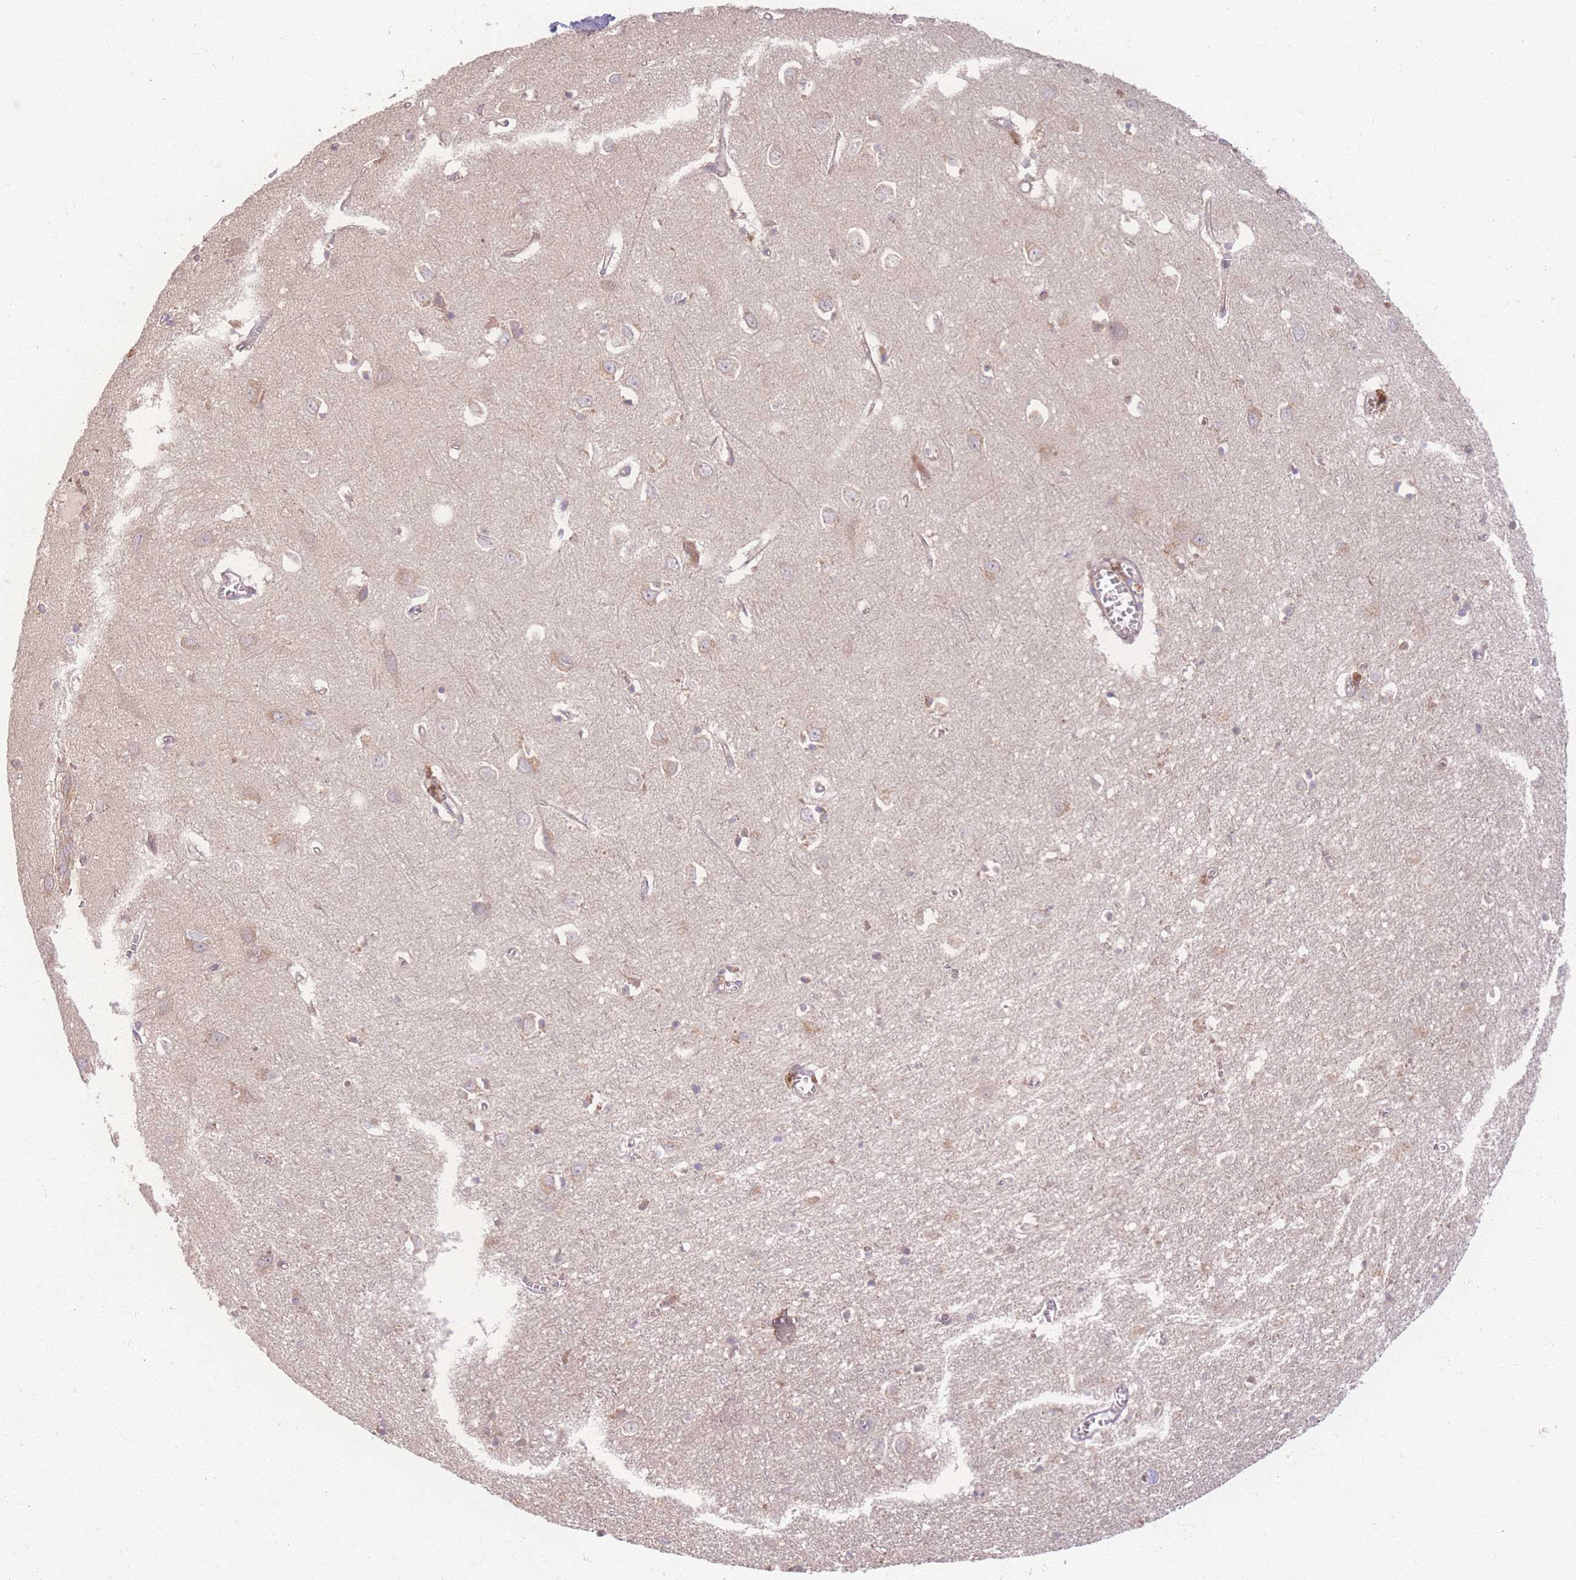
{"staining": {"intensity": "weak", "quantity": "25%-75%", "location": "cytoplasmic/membranous"}, "tissue": "cerebral cortex", "cell_type": "Endothelial cells", "image_type": "normal", "snomed": [{"axis": "morphology", "description": "Normal tissue, NOS"}, {"axis": "topography", "description": "Cerebral cortex"}], "caption": "Immunohistochemistry (IHC) of benign human cerebral cortex exhibits low levels of weak cytoplasmic/membranous positivity in approximately 25%-75% of endothelial cells. (IHC, brightfield microscopy, high magnification).", "gene": "INSR", "patient": {"sex": "female", "age": 64}}